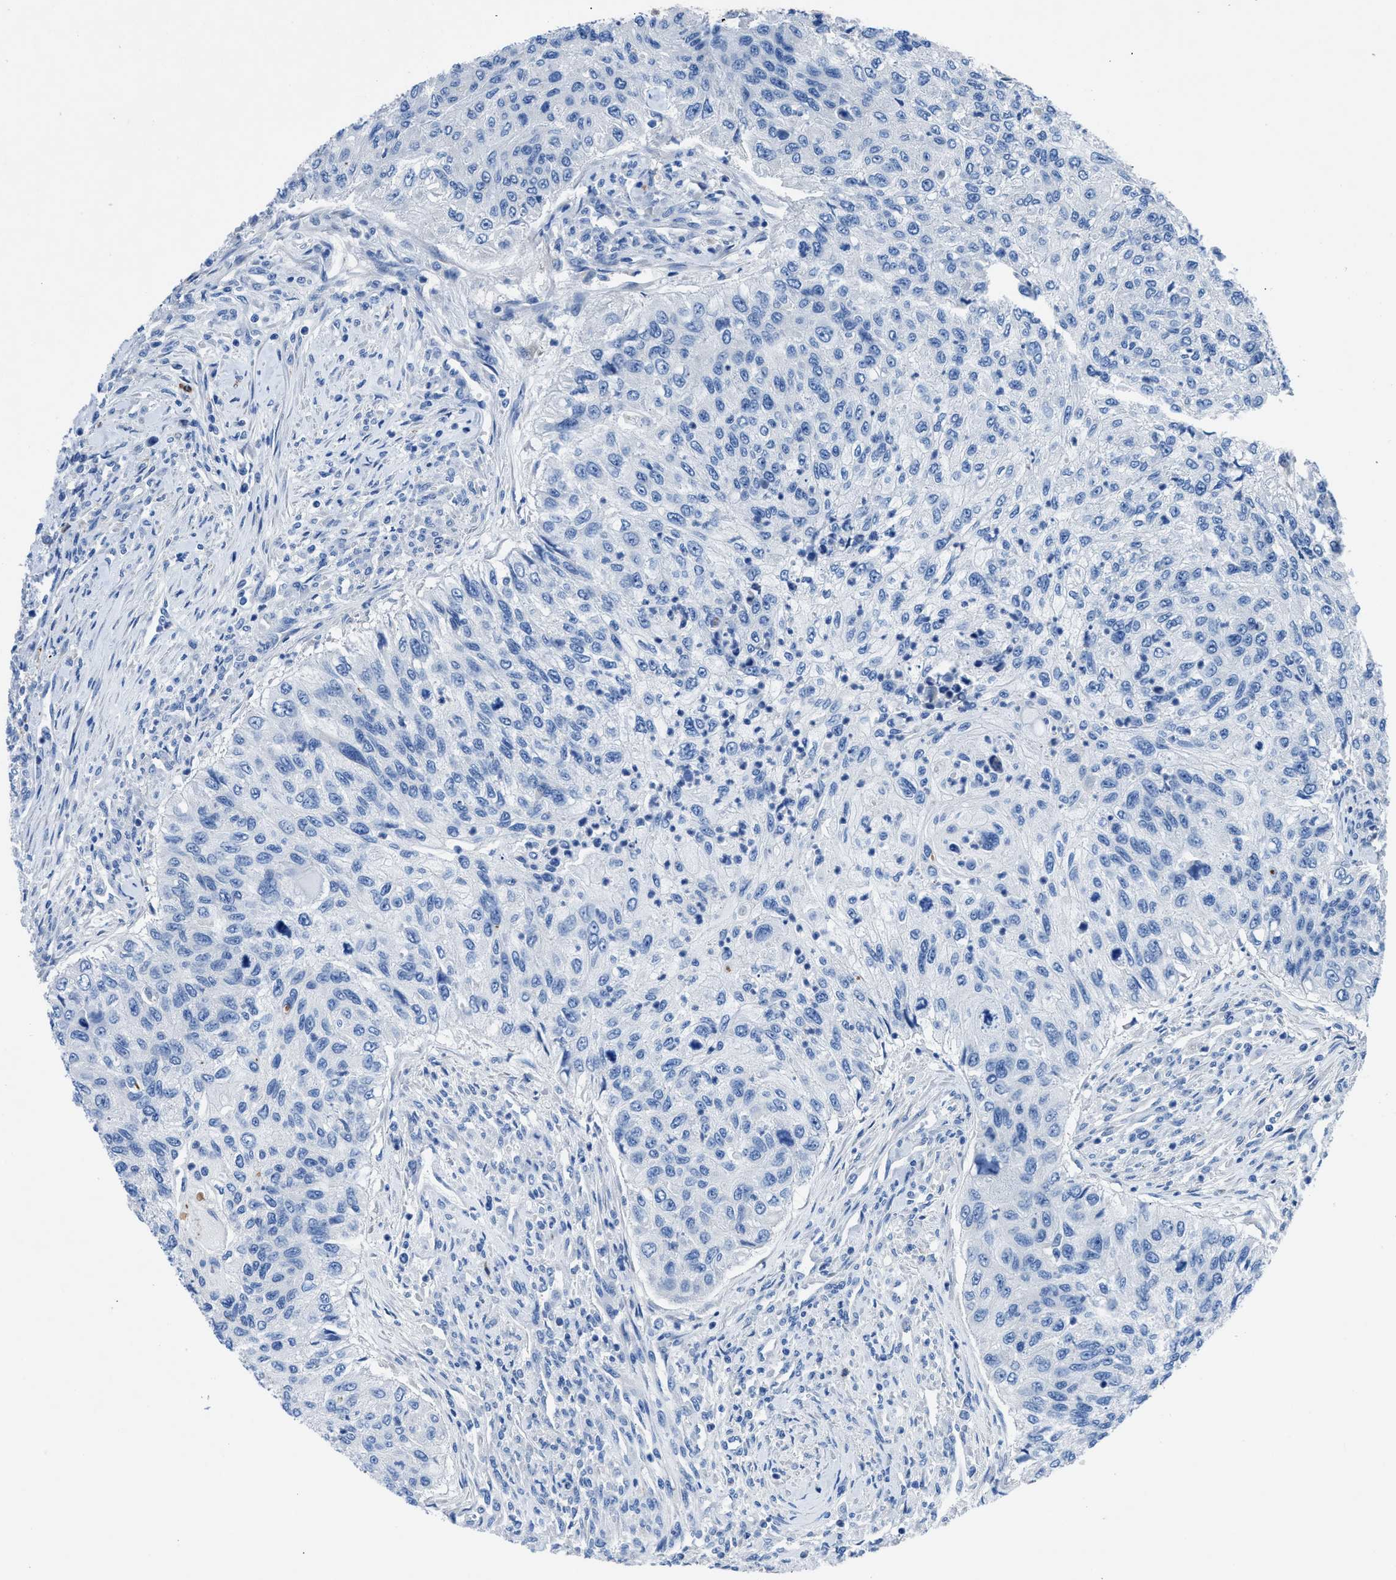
{"staining": {"intensity": "negative", "quantity": "none", "location": "none"}, "tissue": "urothelial cancer", "cell_type": "Tumor cells", "image_type": "cancer", "snomed": [{"axis": "morphology", "description": "Urothelial carcinoma, High grade"}, {"axis": "topography", "description": "Urinary bladder"}], "caption": "Immunohistochemical staining of human high-grade urothelial carcinoma reveals no significant expression in tumor cells.", "gene": "UAP1", "patient": {"sex": "female", "age": 60}}